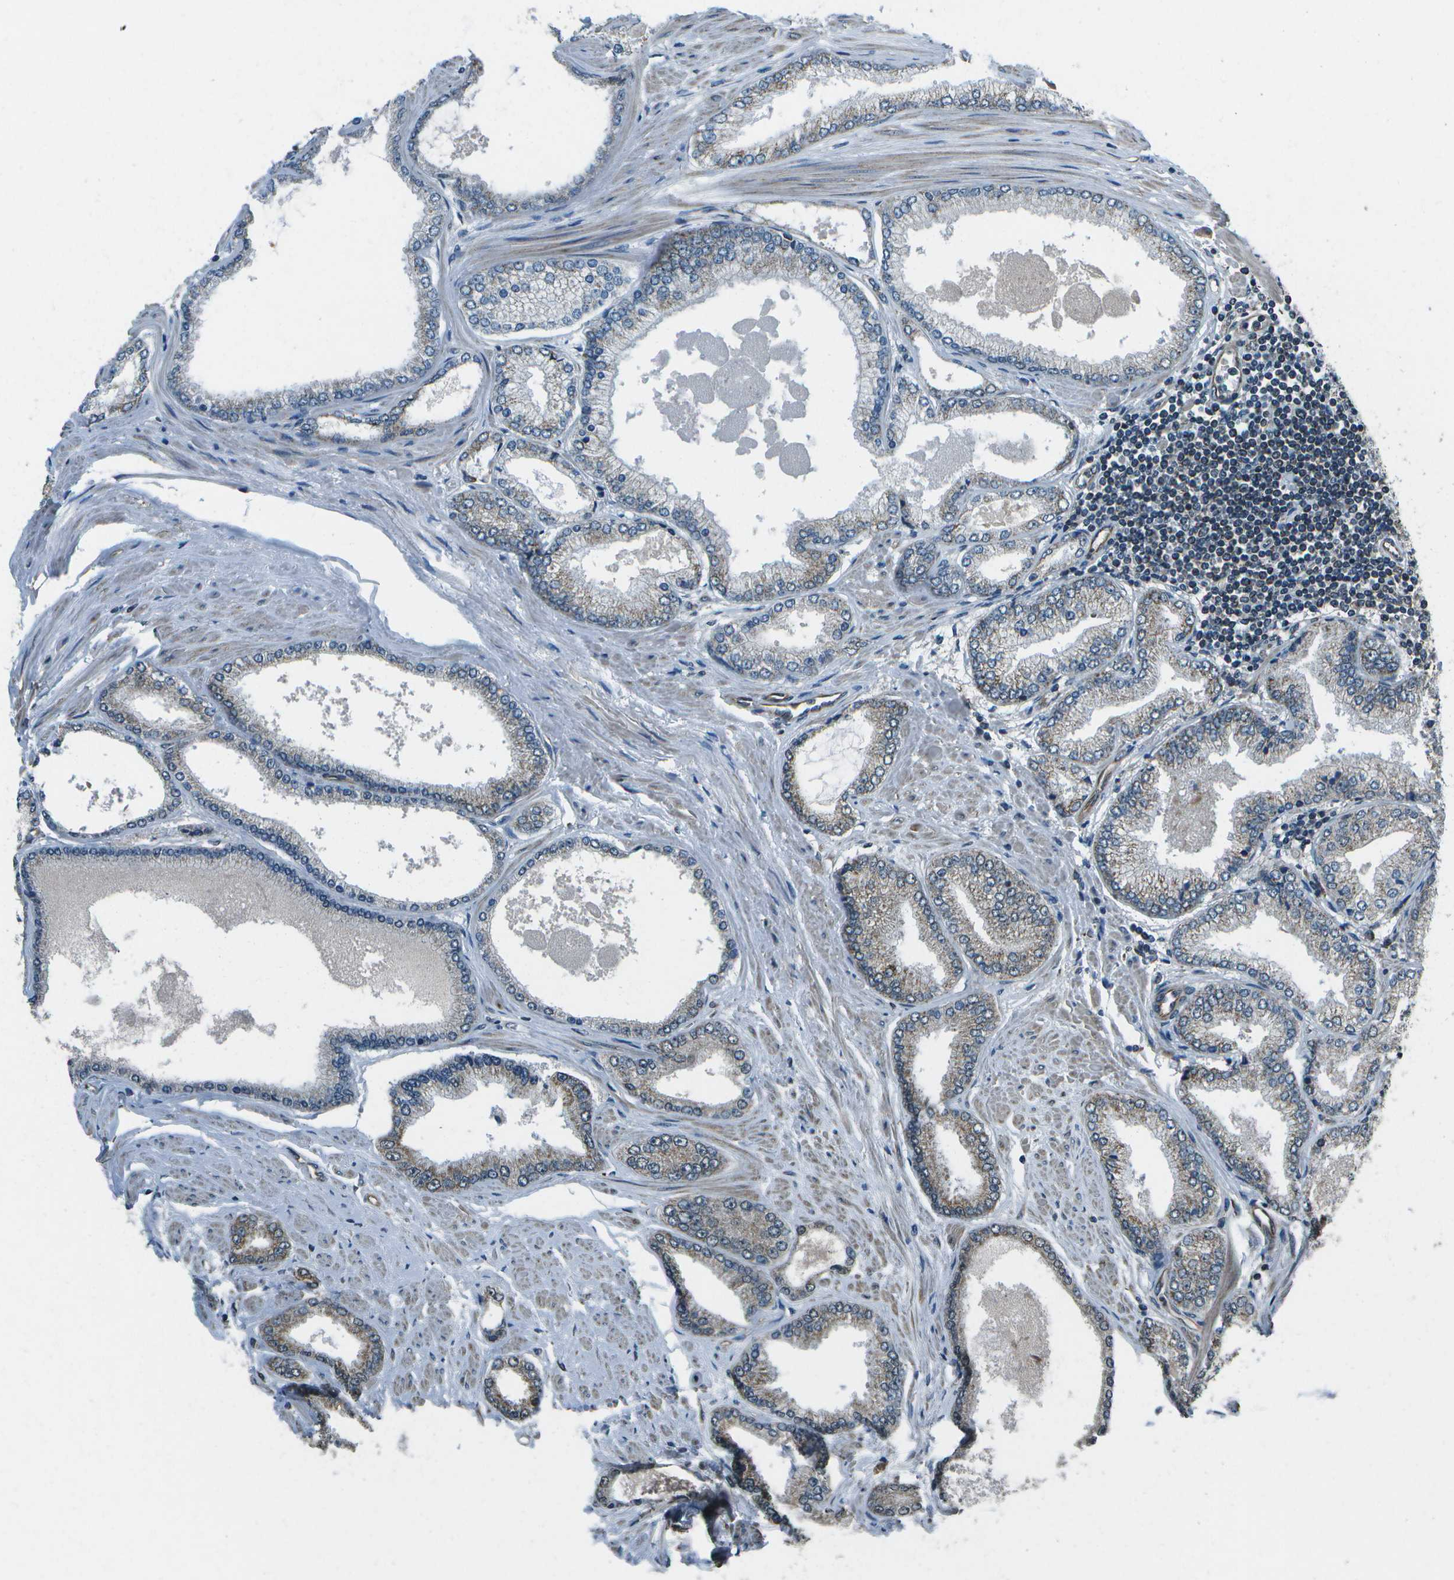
{"staining": {"intensity": "weak", "quantity": "25%-75%", "location": "cytoplasmic/membranous"}, "tissue": "prostate cancer", "cell_type": "Tumor cells", "image_type": "cancer", "snomed": [{"axis": "morphology", "description": "Adenocarcinoma, High grade"}, {"axis": "topography", "description": "Prostate"}], "caption": "Approximately 25%-75% of tumor cells in prostate cancer (high-grade adenocarcinoma) show weak cytoplasmic/membranous protein positivity as visualized by brown immunohistochemical staining.", "gene": "EIF2AK1", "patient": {"sex": "male", "age": 61}}